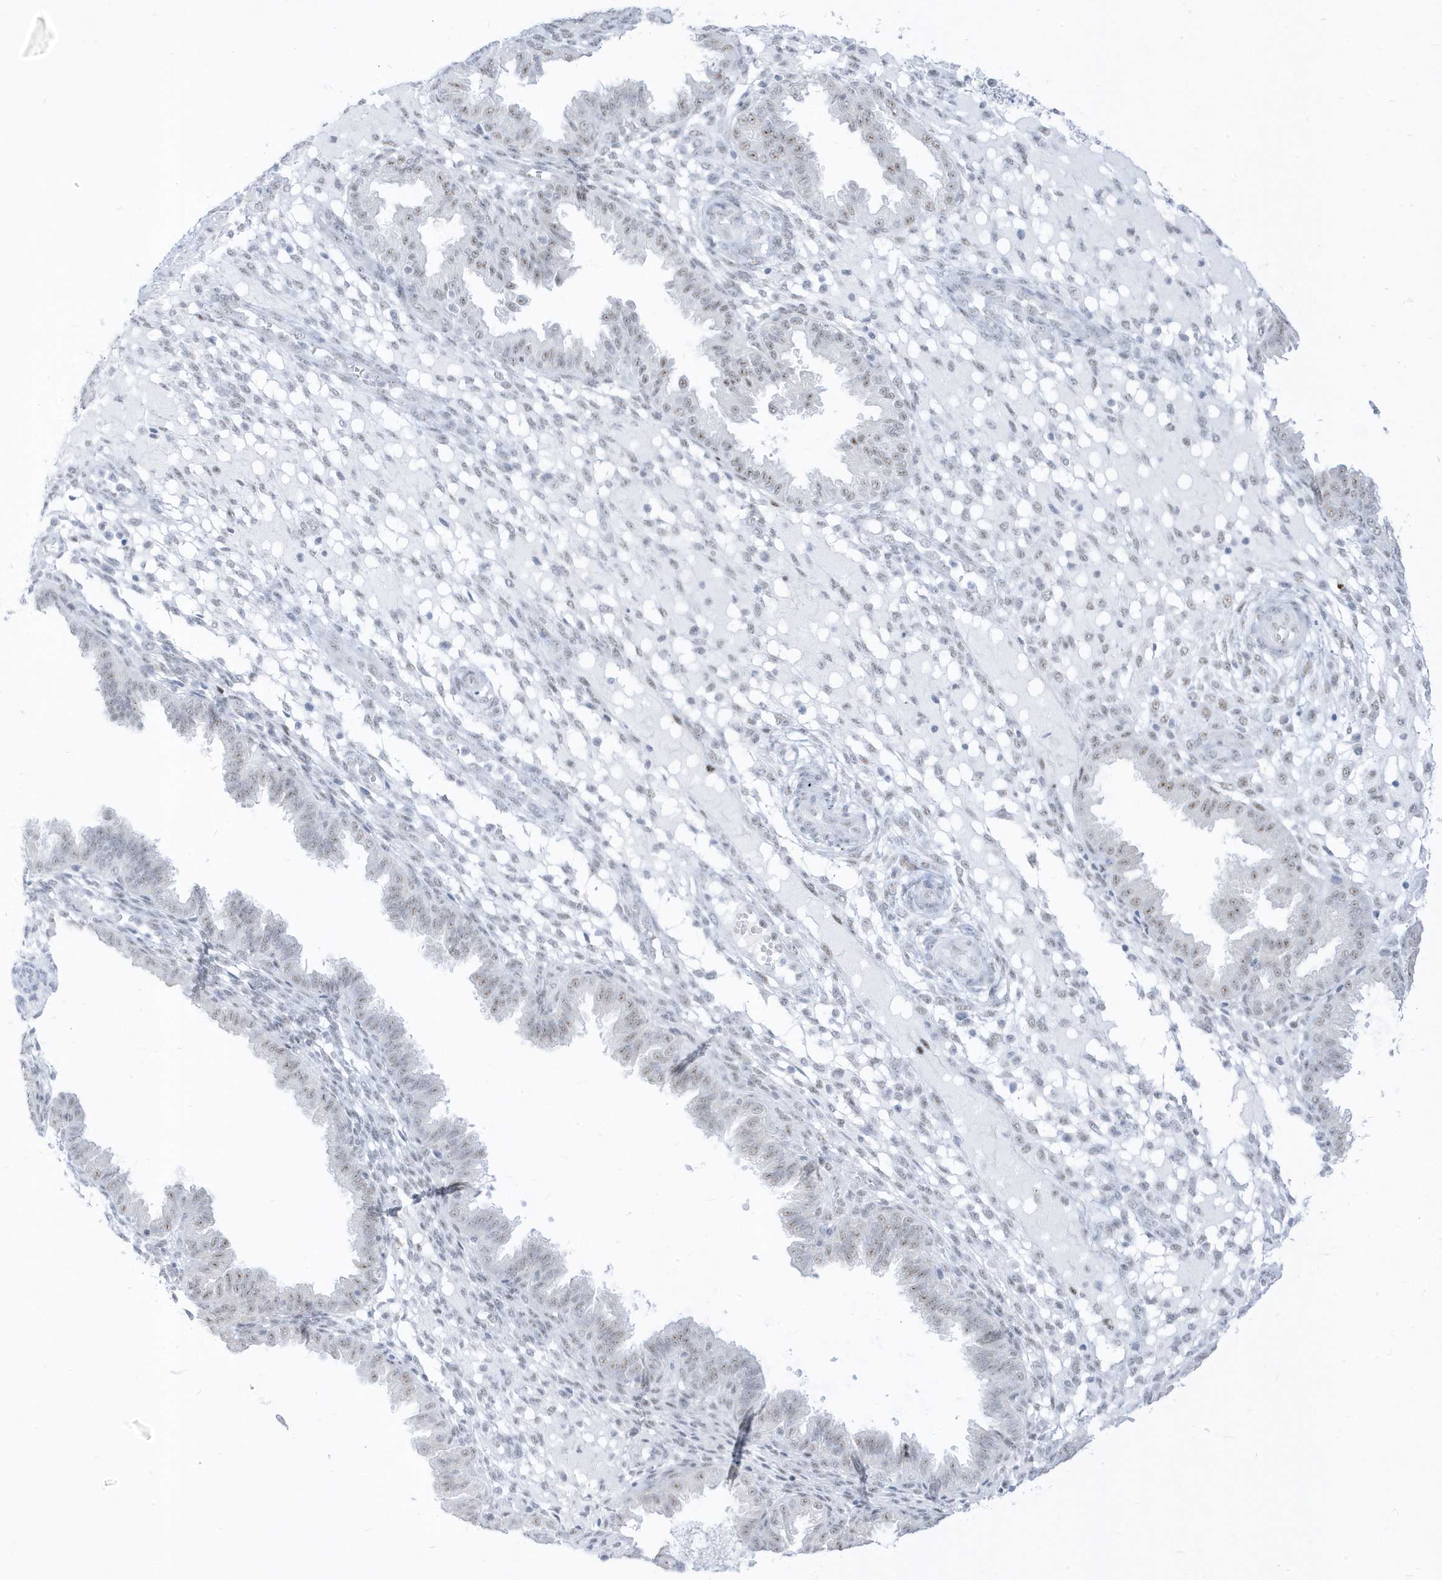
{"staining": {"intensity": "negative", "quantity": "none", "location": "none"}, "tissue": "endometrium", "cell_type": "Cells in endometrial stroma", "image_type": "normal", "snomed": [{"axis": "morphology", "description": "Normal tissue, NOS"}, {"axis": "topography", "description": "Endometrium"}], "caption": "A high-resolution micrograph shows immunohistochemistry staining of benign endometrium, which exhibits no significant staining in cells in endometrial stroma.", "gene": "PLEKHN1", "patient": {"sex": "female", "age": 33}}